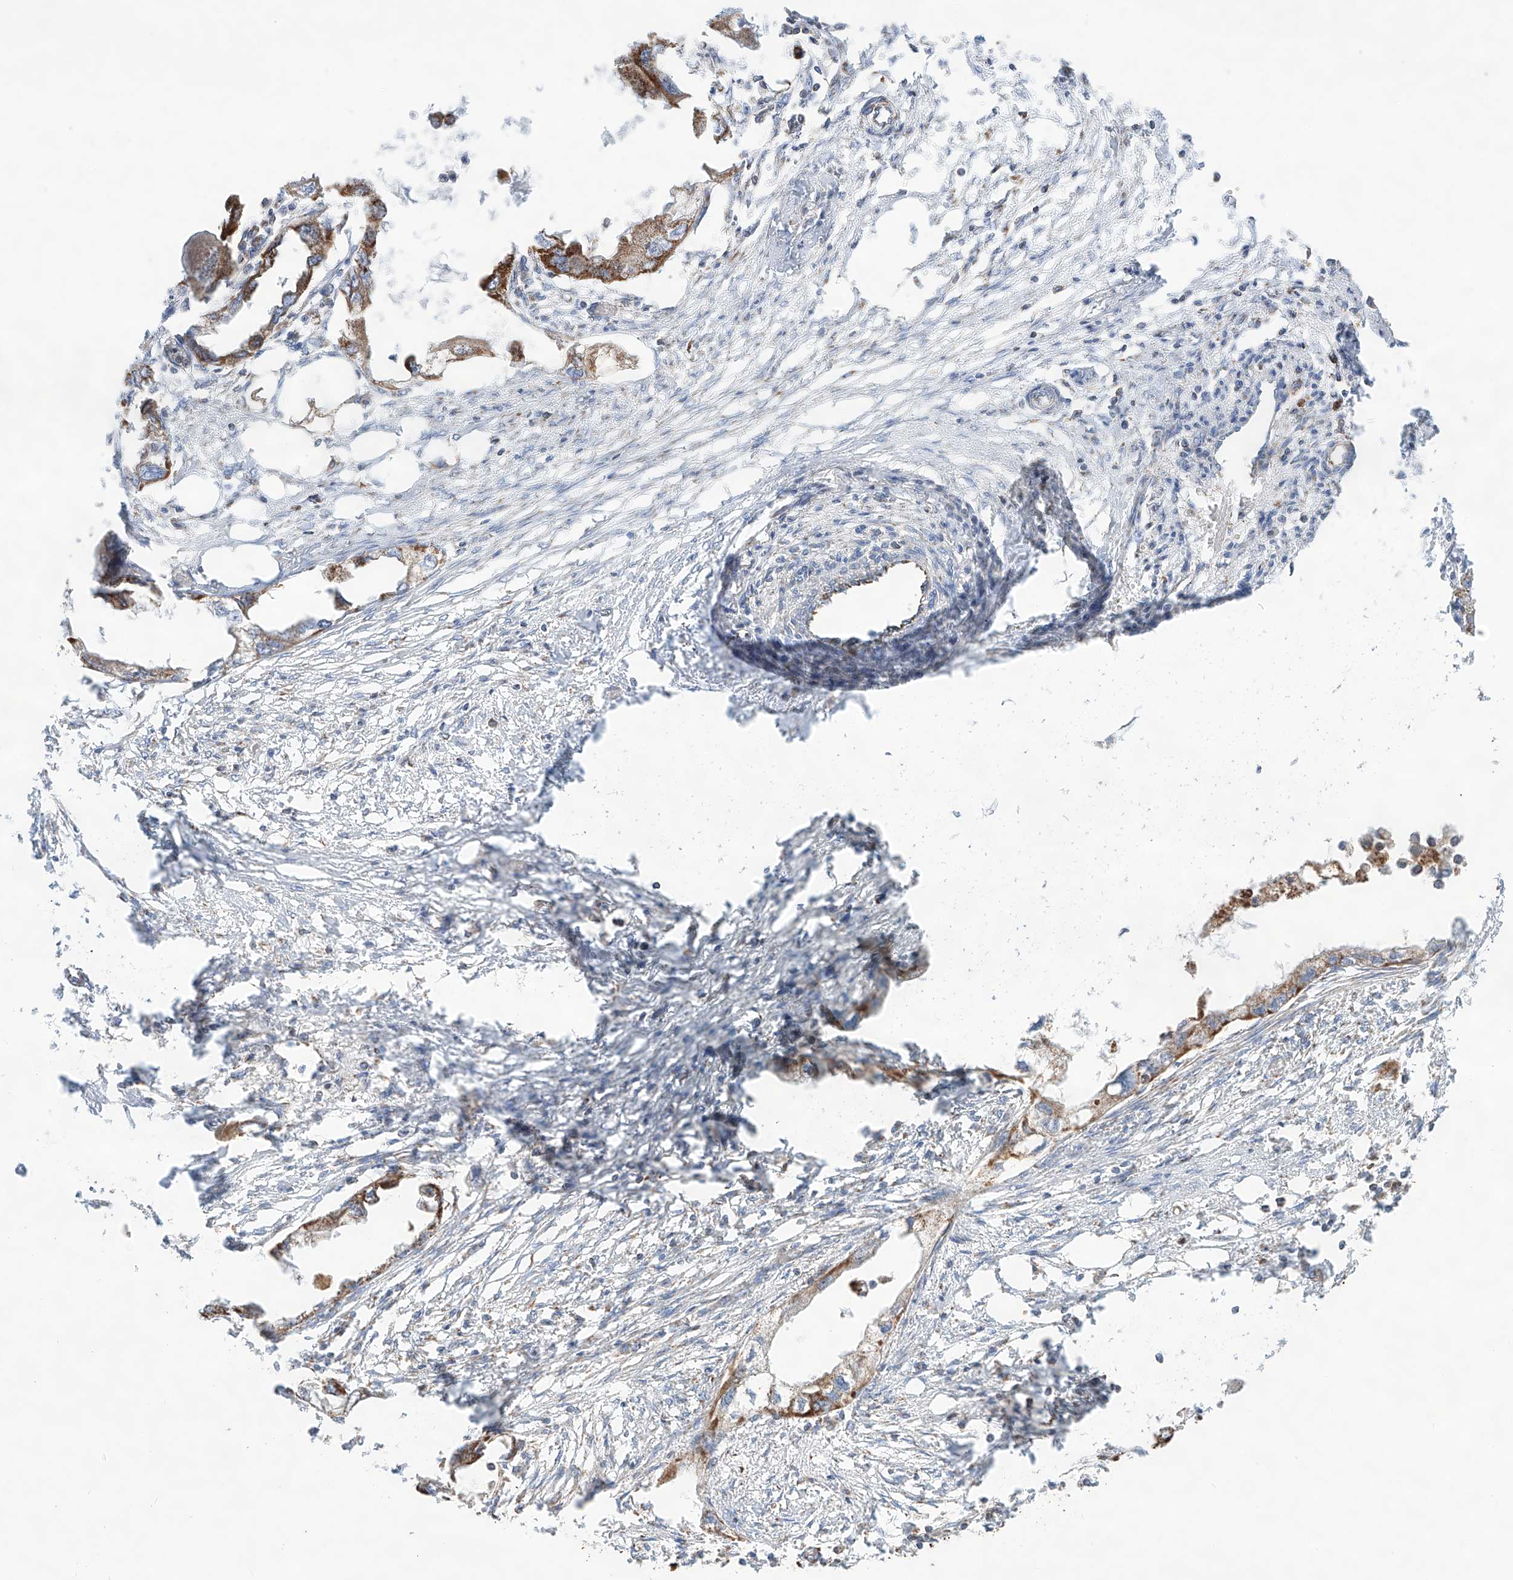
{"staining": {"intensity": "moderate", "quantity": ">75%", "location": "cytoplasmic/membranous"}, "tissue": "endometrial cancer", "cell_type": "Tumor cells", "image_type": "cancer", "snomed": [{"axis": "morphology", "description": "Adenocarcinoma, NOS"}, {"axis": "morphology", "description": "Adenocarcinoma, metastatic, NOS"}, {"axis": "topography", "description": "Adipose tissue"}, {"axis": "topography", "description": "Endometrium"}], "caption": "A histopathology image of metastatic adenocarcinoma (endometrial) stained for a protein demonstrates moderate cytoplasmic/membranous brown staining in tumor cells.", "gene": "TTC27", "patient": {"sex": "female", "age": 67}}